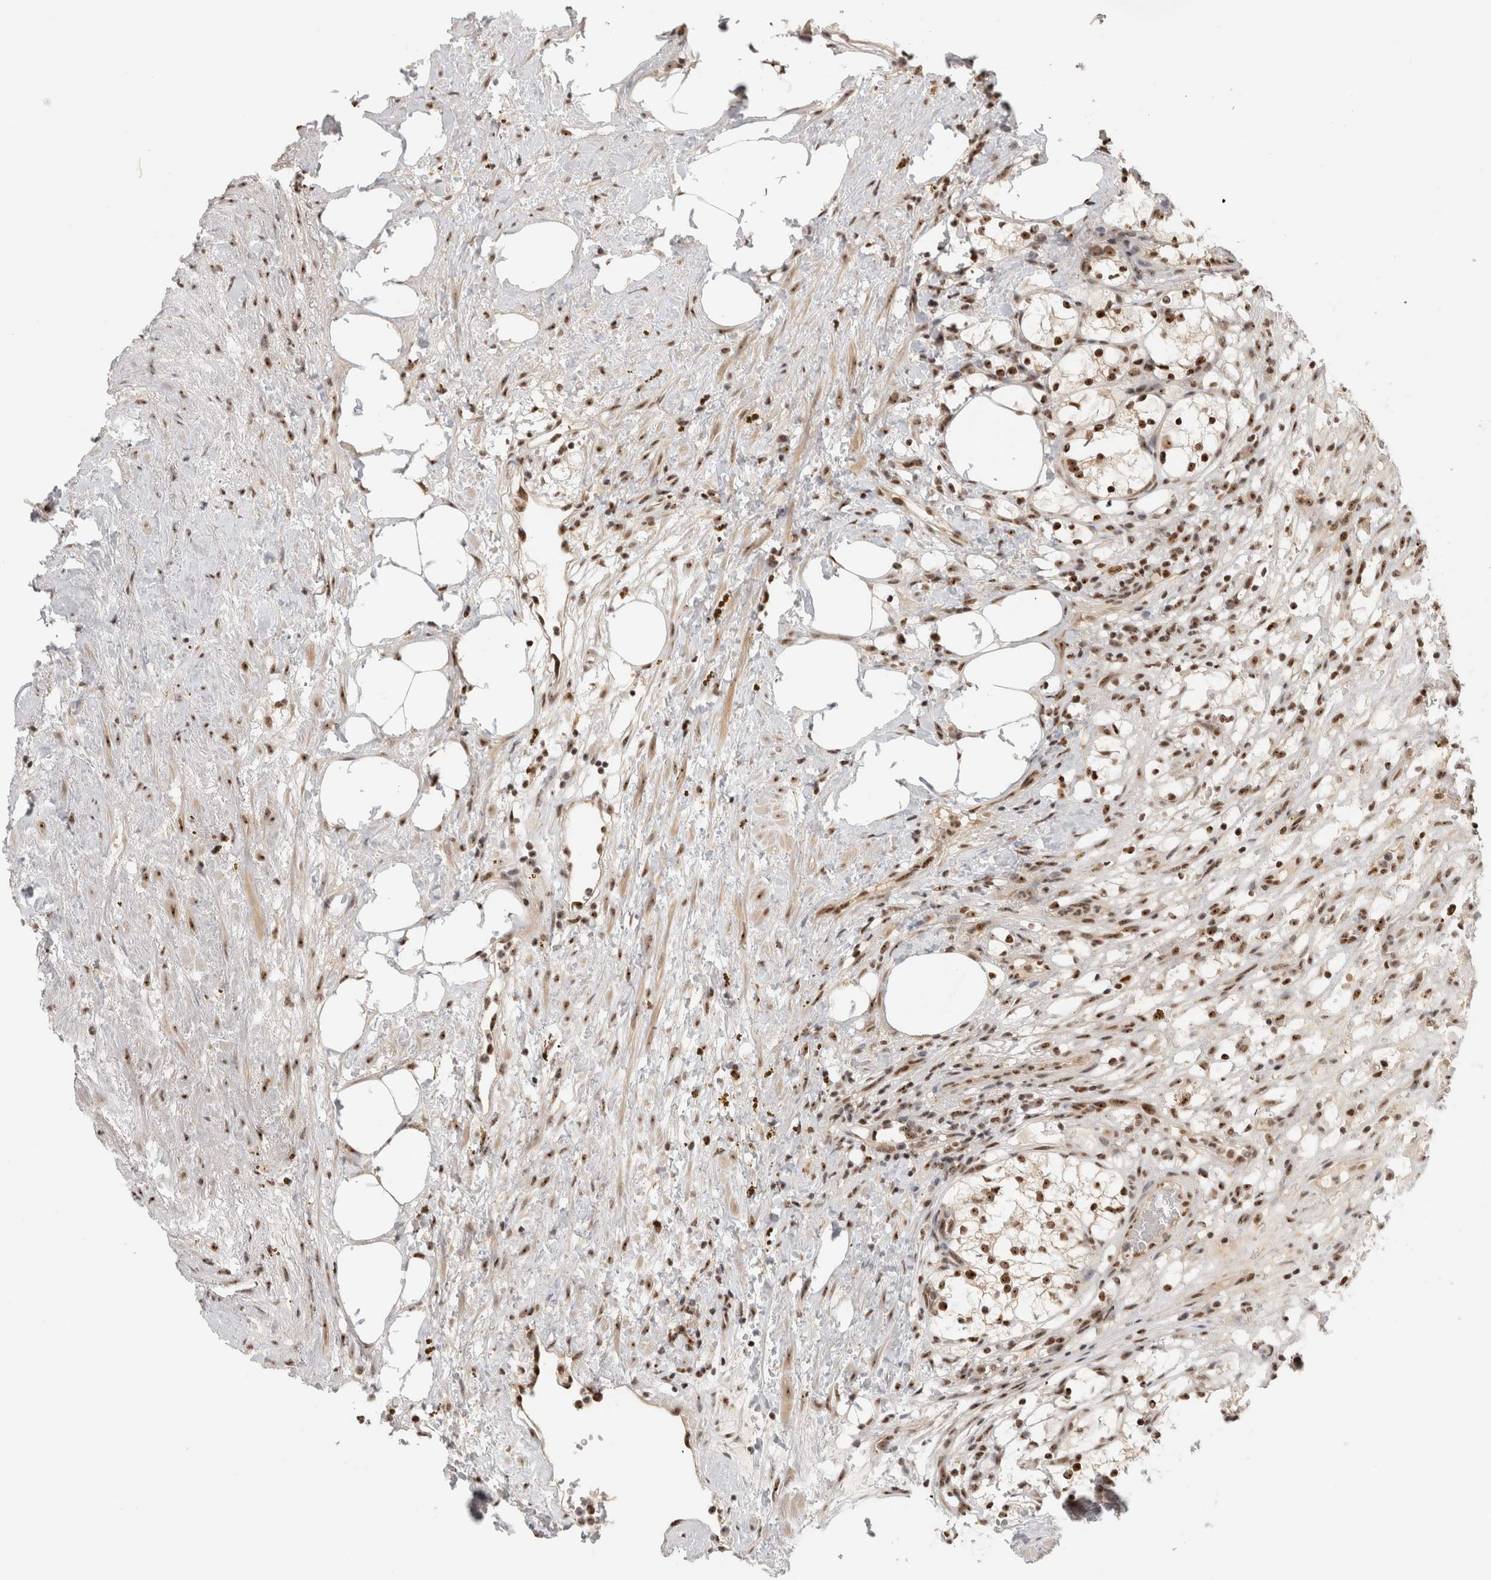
{"staining": {"intensity": "moderate", "quantity": ">75%", "location": "nuclear"}, "tissue": "renal cancer", "cell_type": "Tumor cells", "image_type": "cancer", "snomed": [{"axis": "morphology", "description": "Adenocarcinoma, NOS"}, {"axis": "topography", "description": "Kidney"}], "caption": "Immunohistochemical staining of renal cancer shows moderate nuclear protein expression in approximately >75% of tumor cells.", "gene": "EBNA1BP2", "patient": {"sex": "female", "age": 69}}